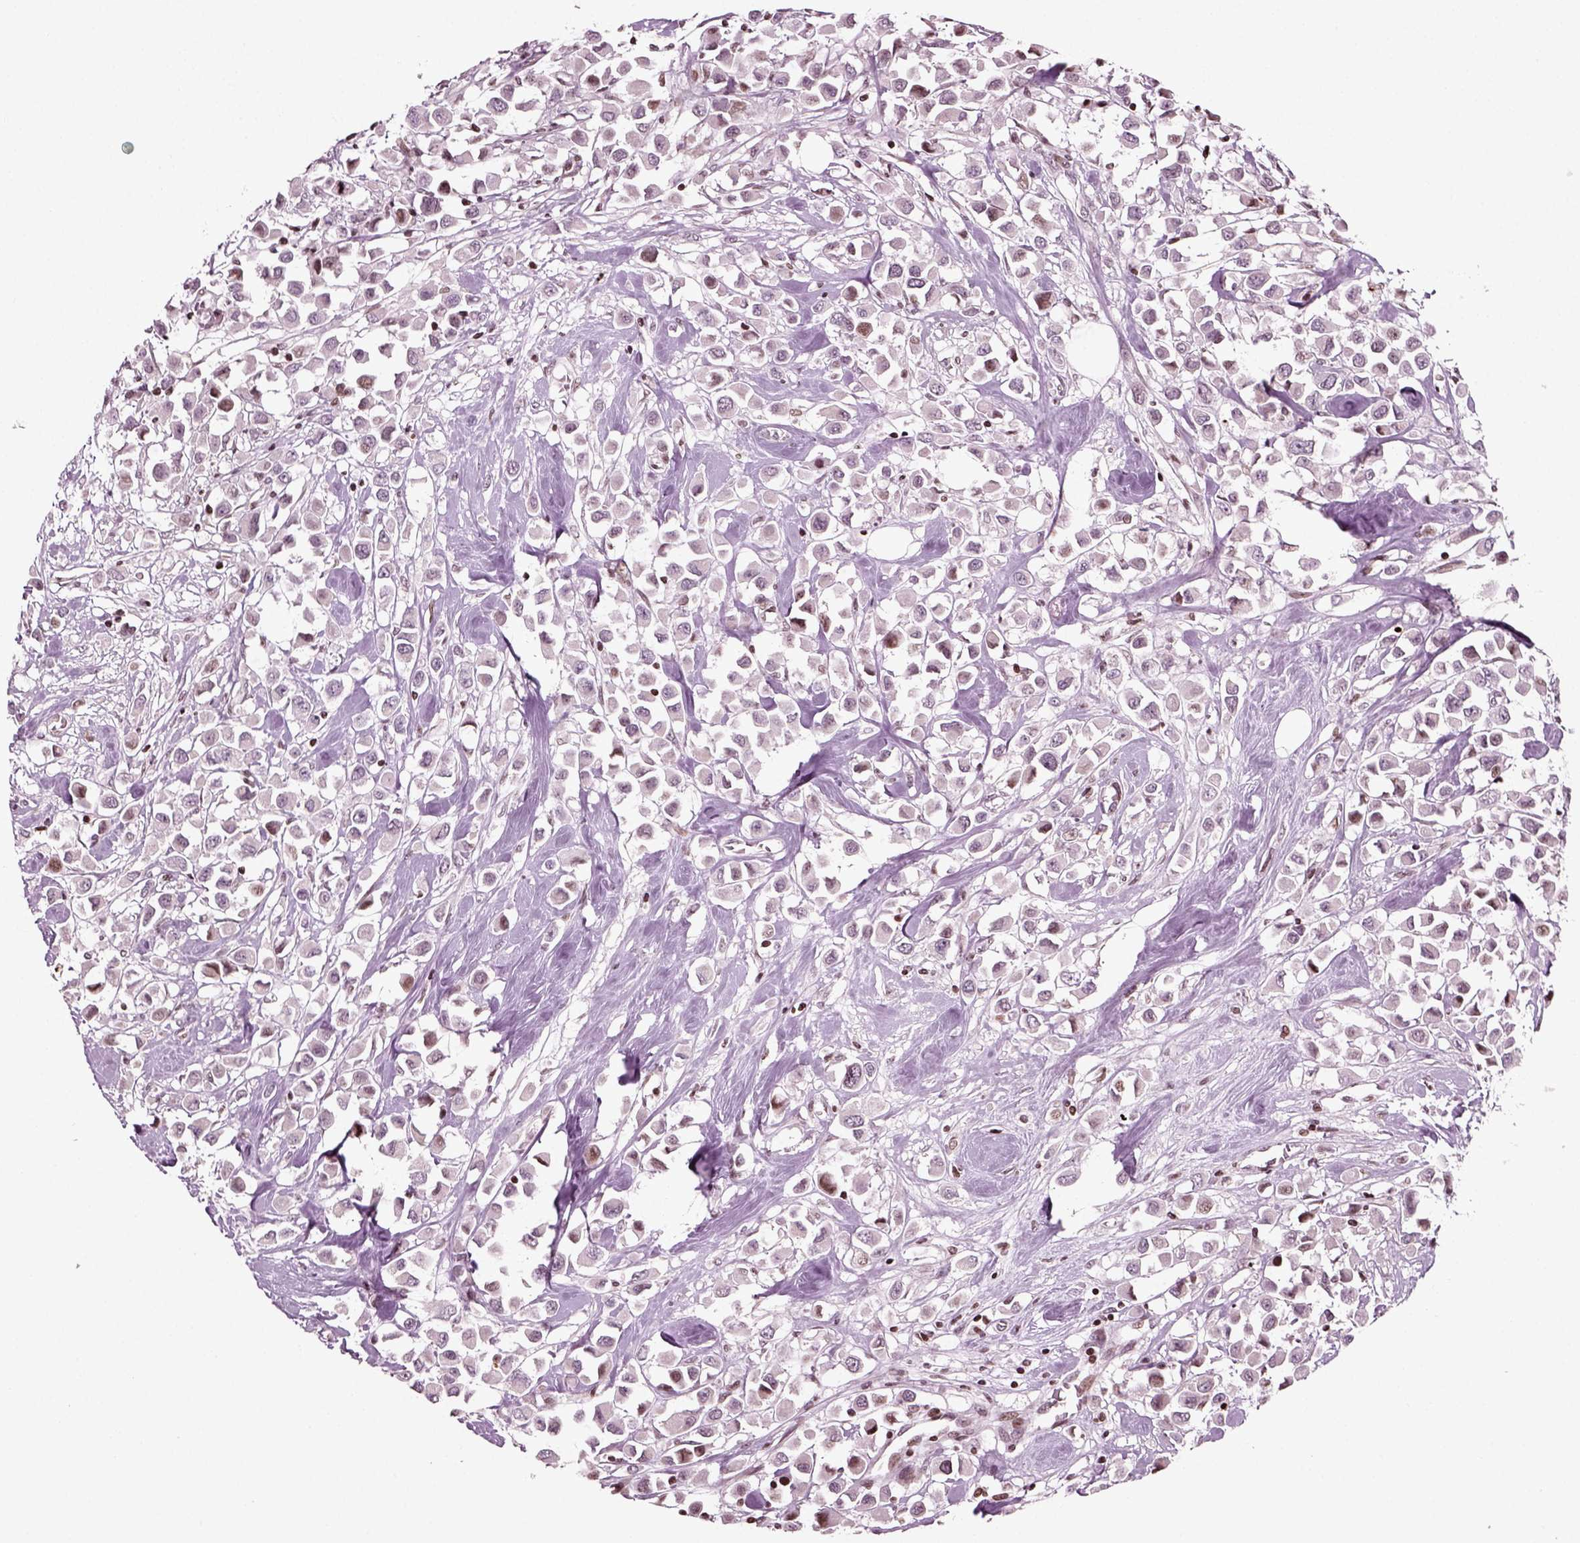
{"staining": {"intensity": "moderate", "quantity": "<25%", "location": "nuclear"}, "tissue": "breast cancer", "cell_type": "Tumor cells", "image_type": "cancer", "snomed": [{"axis": "morphology", "description": "Duct carcinoma"}, {"axis": "topography", "description": "Breast"}], "caption": "A histopathology image of breast cancer stained for a protein demonstrates moderate nuclear brown staining in tumor cells. (IHC, brightfield microscopy, high magnification).", "gene": "HEYL", "patient": {"sex": "female", "age": 61}}